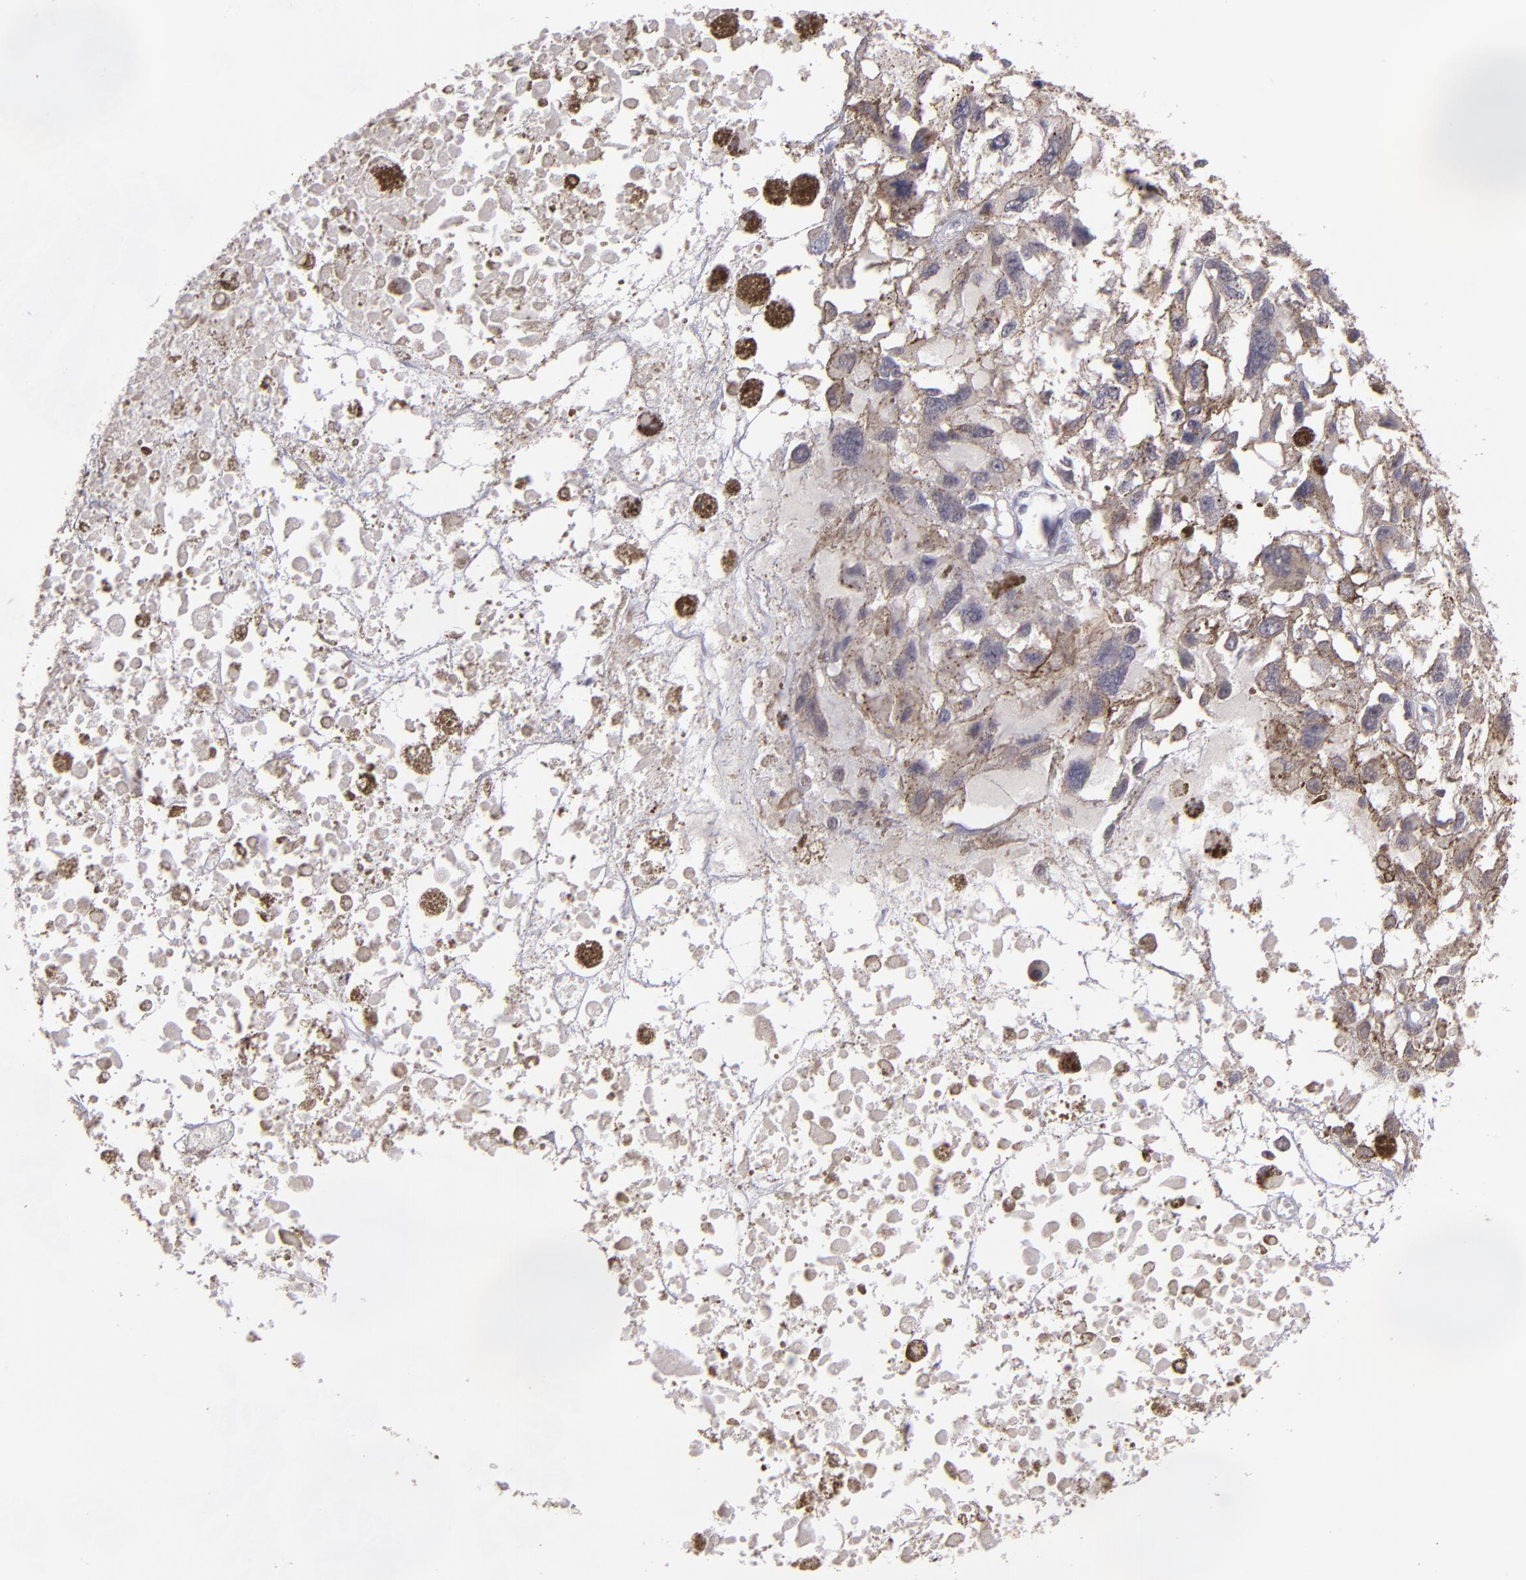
{"staining": {"intensity": "weak", "quantity": "<25%", "location": "nuclear"}, "tissue": "melanoma", "cell_type": "Tumor cells", "image_type": "cancer", "snomed": [{"axis": "morphology", "description": "Malignant melanoma, Metastatic site"}, {"axis": "topography", "description": "Lymph node"}], "caption": "This is an IHC image of malignant melanoma (metastatic site). There is no positivity in tumor cells.", "gene": "NRXN3", "patient": {"sex": "male", "age": 59}}